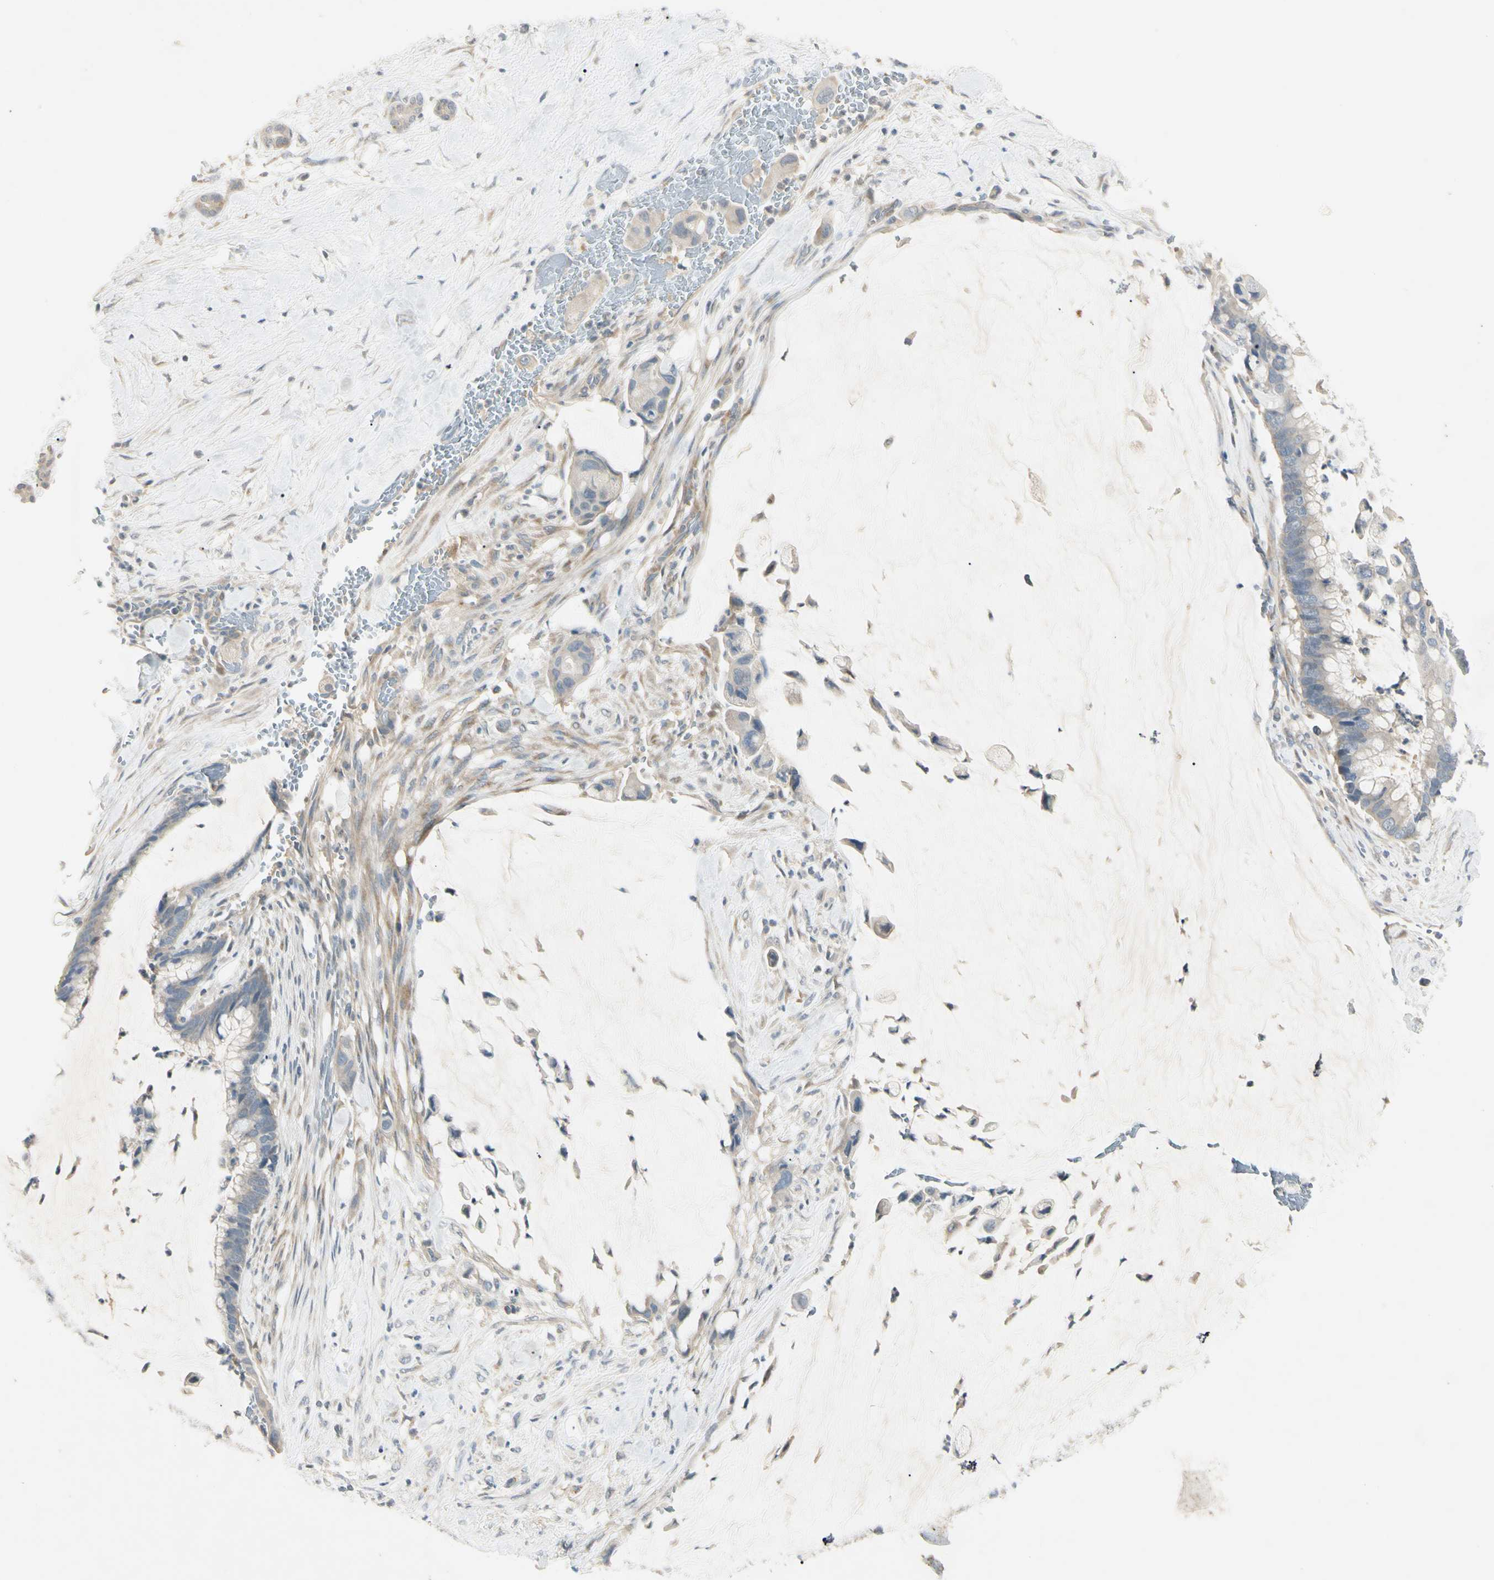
{"staining": {"intensity": "weak", "quantity": "25%-75%", "location": "cytoplasmic/membranous"}, "tissue": "pancreatic cancer", "cell_type": "Tumor cells", "image_type": "cancer", "snomed": [{"axis": "morphology", "description": "Adenocarcinoma, NOS"}, {"axis": "topography", "description": "Pancreas"}], "caption": "About 25%-75% of tumor cells in adenocarcinoma (pancreatic) demonstrate weak cytoplasmic/membranous protein positivity as visualized by brown immunohistochemical staining.", "gene": "PRSS21", "patient": {"sex": "male", "age": 41}}